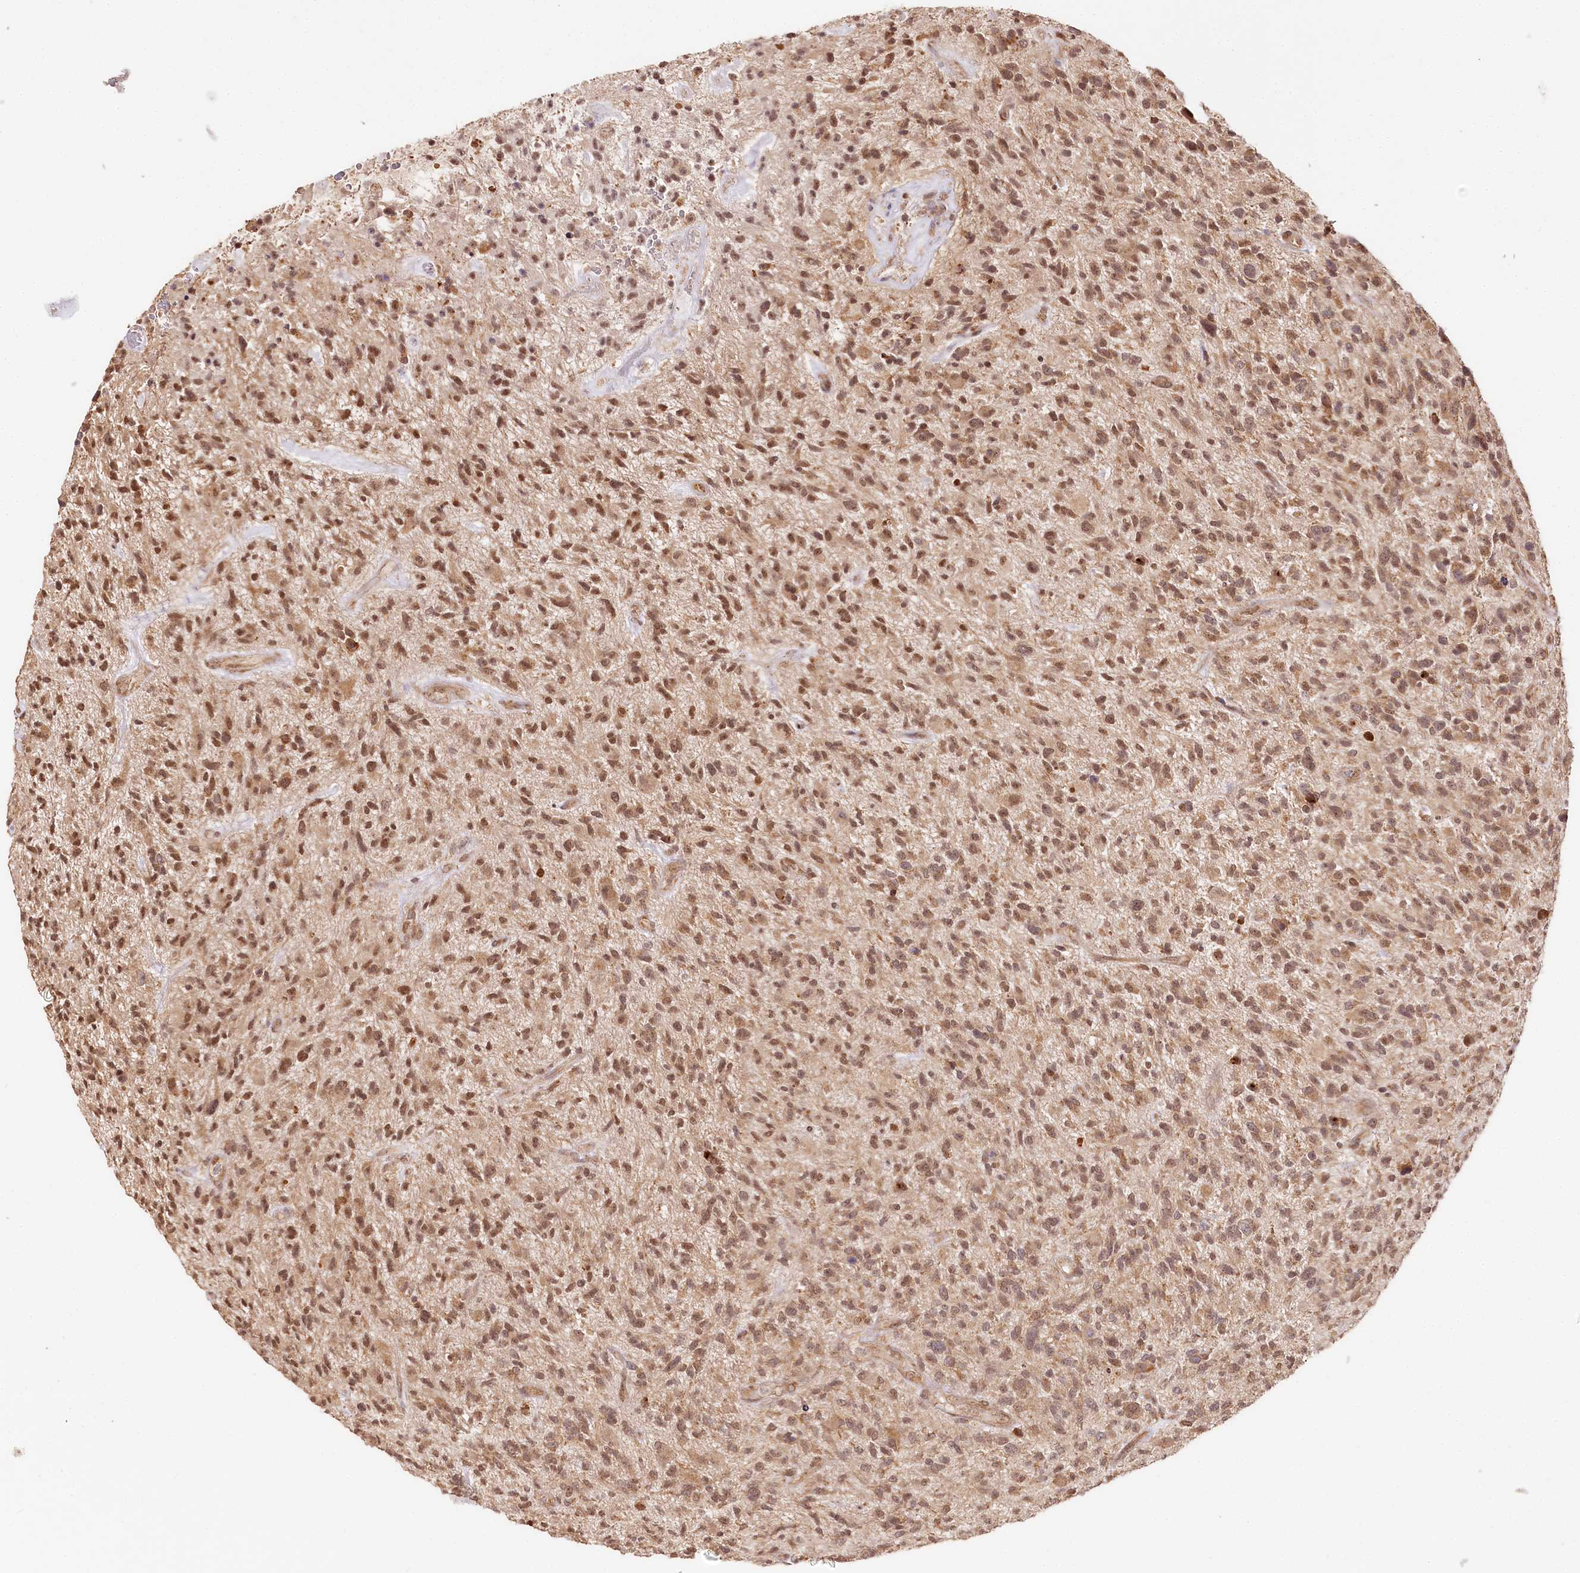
{"staining": {"intensity": "moderate", "quantity": ">75%", "location": "nuclear"}, "tissue": "glioma", "cell_type": "Tumor cells", "image_type": "cancer", "snomed": [{"axis": "morphology", "description": "Glioma, malignant, High grade"}, {"axis": "topography", "description": "Brain"}], "caption": "Protein expression analysis of human high-grade glioma (malignant) reveals moderate nuclear expression in approximately >75% of tumor cells.", "gene": "ENSG00000144785", "patient": {"sex": "male", "age": 47}}